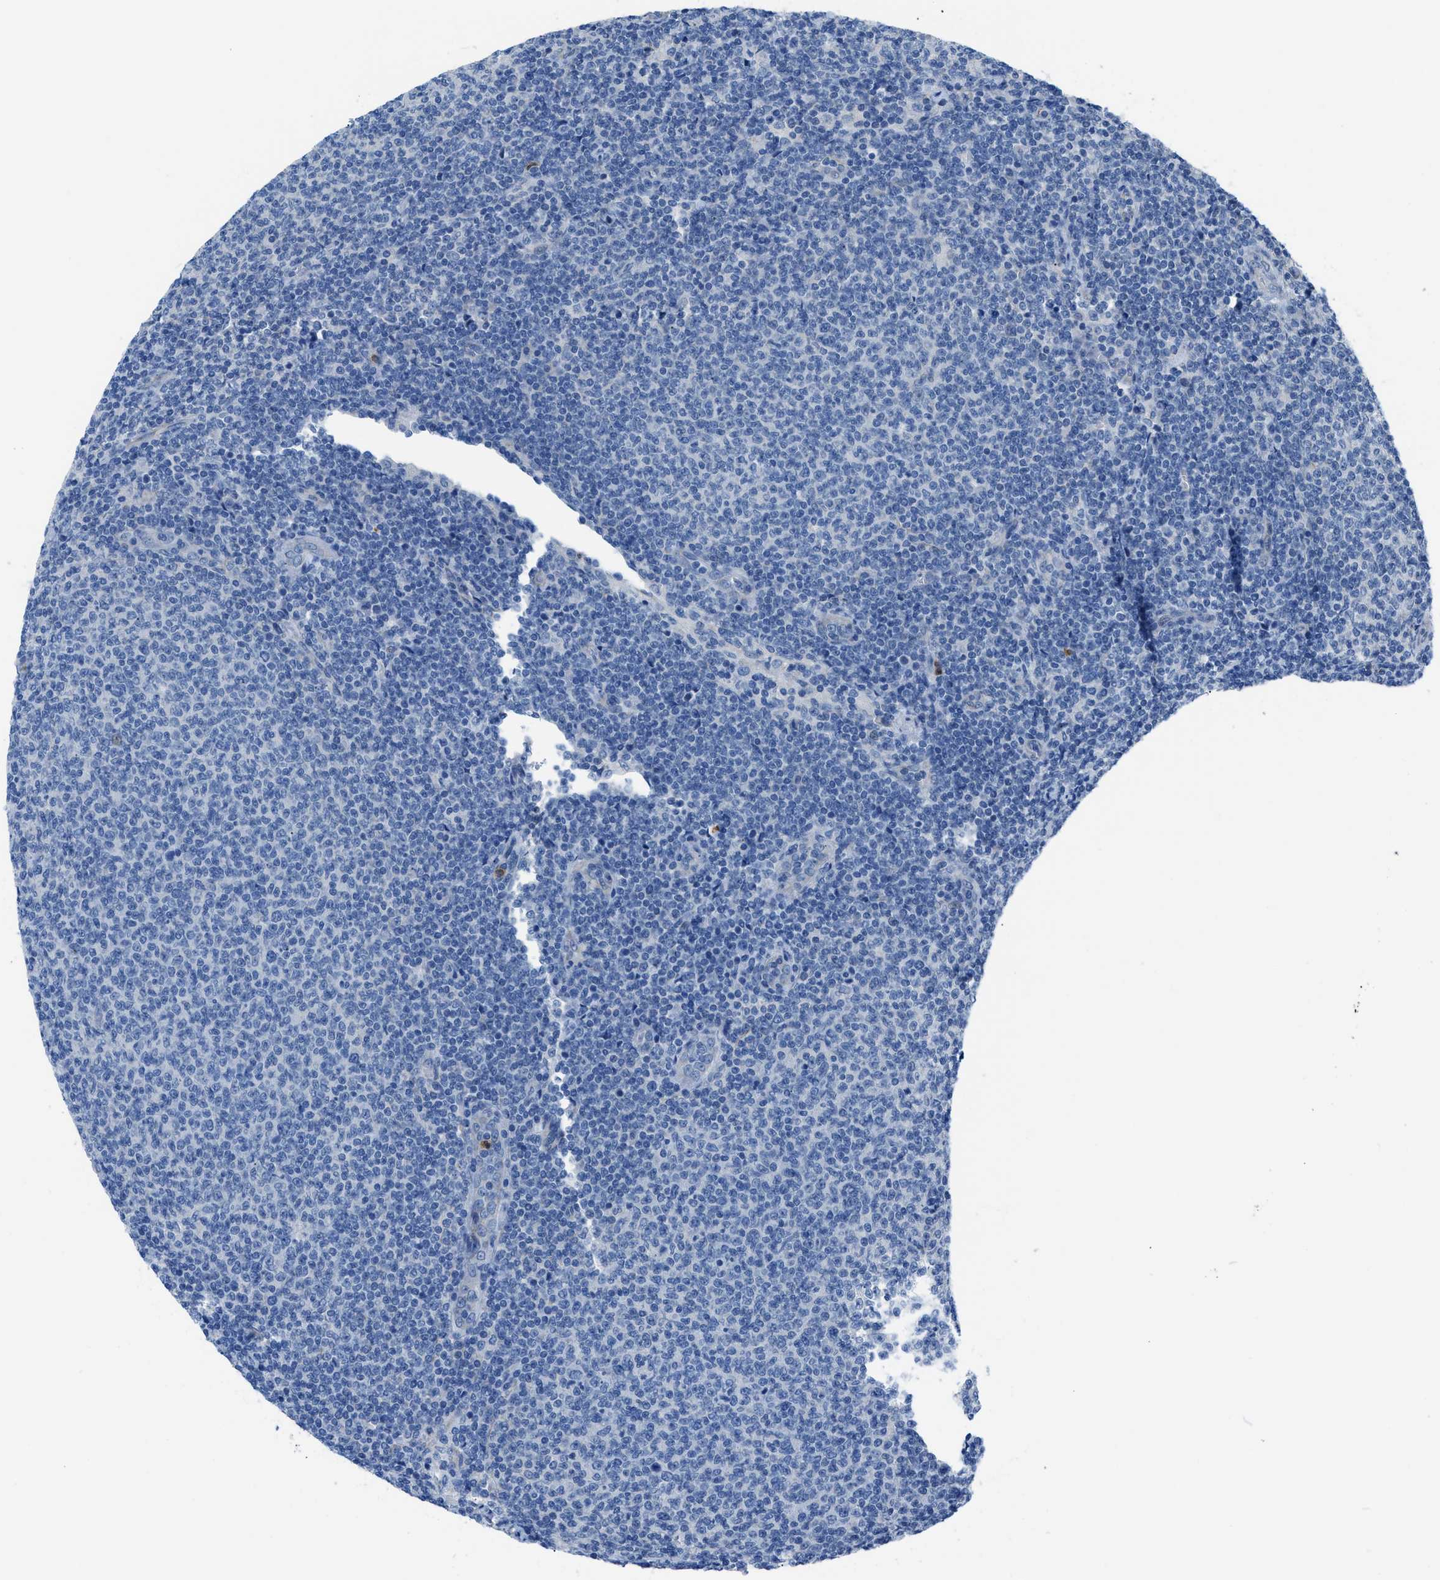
{"staining": {"intensity": "negative", "quantity": "none", "location": "none"}, "tissue": "lymphoma", "cell_type": "Tumor cells", "image_type": "cancer", "snomed": [{"axis": "morphology", "description": "Malignant lymphoma, non-Hodgkin's type, Low grade"}, {"axis": "topography", "description": "Lymph node"}], "caption": "High power microscopy micrograph of an immunohistochemistry micrograph of lymphoma, revealing no significant staining in tumor cells.", "gene": "ITPR1", "patient": {"sex": "male", "age": 66}}